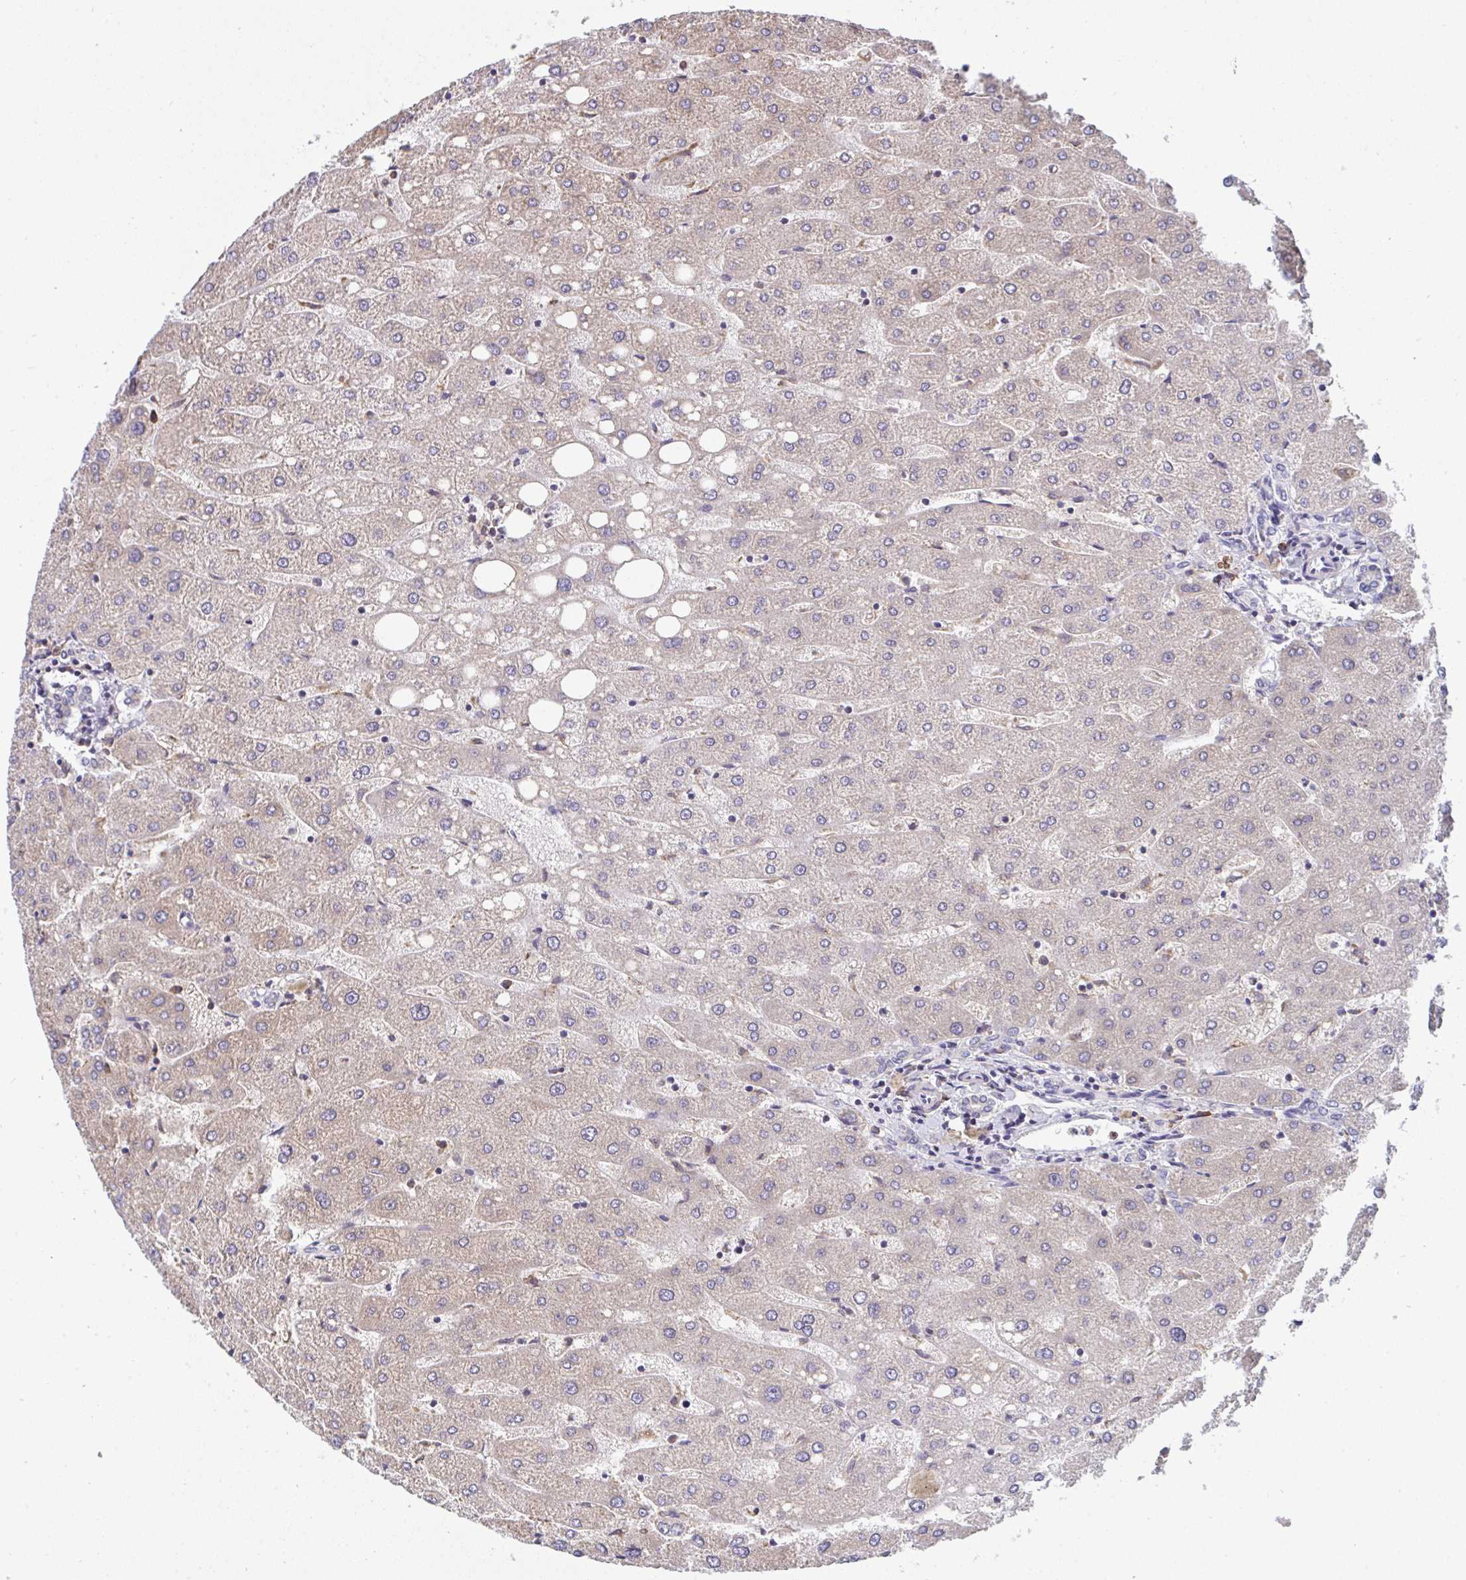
{"staining": {"intensity": "negative", "quantity": "none", "location": "none"}, "tissue": "liver", "cell_type": "Cholangiocytes", "image_type": "normal", "snomed": [{"axis": "morphology", "description": "Normal tissue, NOS"}, {"axis": "topography", "description": "Liver"}], "caption": "Immunohistochemistry of normal liver exhibits no positivity in cholangiocytes. (DAB immunohistochemistry (IHC) with hematoxylin counter stain).", "gene": "MYMK", "patient": {"sex": "male", "age": 67}}